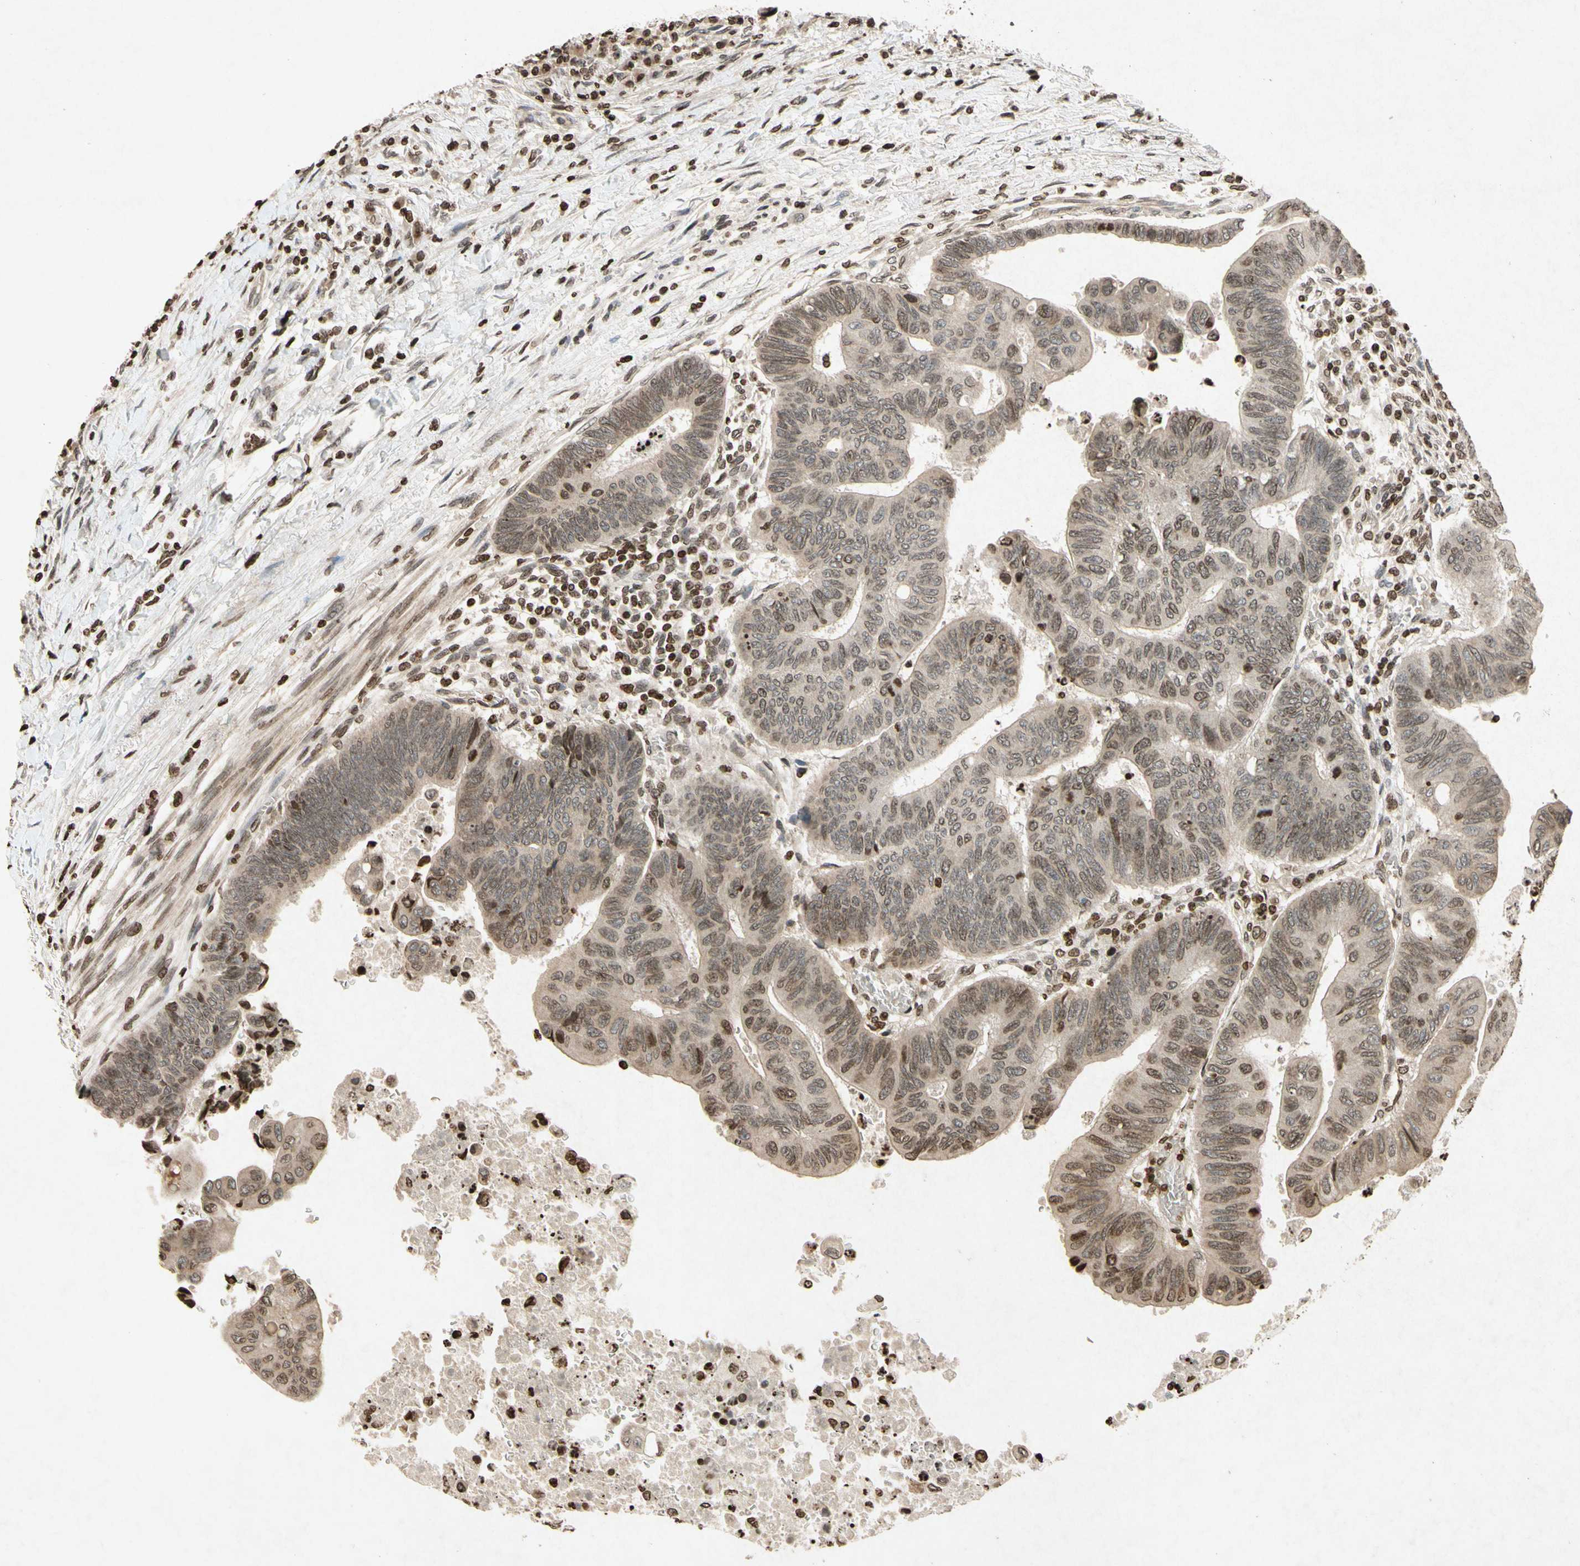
{"staining": {"intensity": "weak", "quantity": "25%-75%", "location": "nuclear"}, "tissue": "colorectal cancer", "cell_type": "Tumor cells", "image_type": "cancer", "snomed": [{"axis": "morphology", "description": "Normal tissue, NOS"}, {"axis": "morphology", "description": "Adenocarcinoma, NOS"}, {"axis": "topography", "description": "Rectum"}, {"axis": "topography", "description": "Peripheral nerve tissue"}], "caption": "Immunohistochemical staining of human colorectal cancer displays weak nuclear protein expression in approximately 25%-75% of tumor cells. Ihc stains the protein in brown and the nuclei are stained blue.", "gene": "HOXB3", "patient": {"sex": "male", "age": 92}}